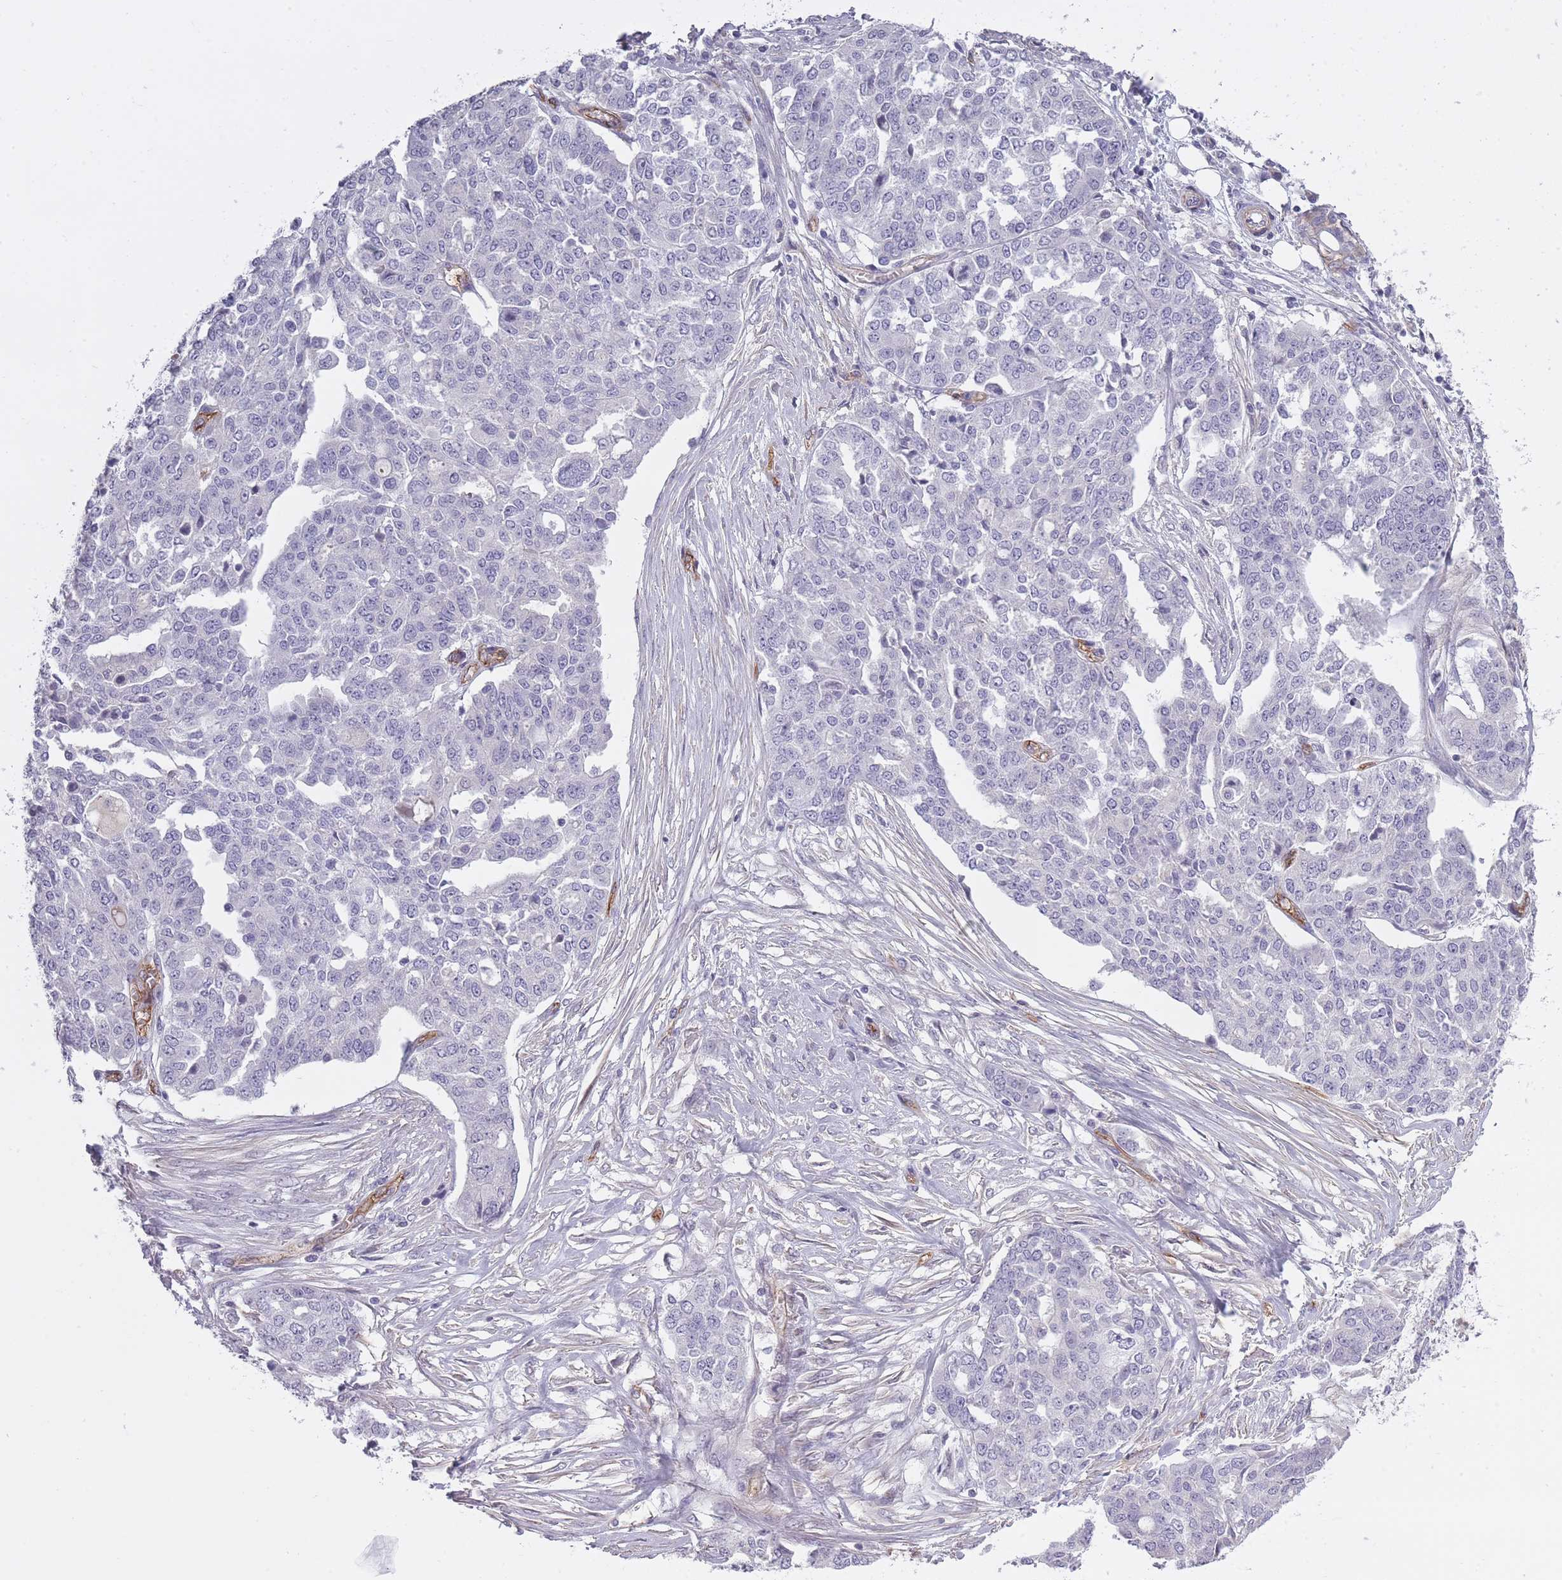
{"staining": {"intensity": "negative", "quantity": "none", "location": "none"}, "tissue": "ovarian cancer", "cell_type": "Tumor cells", "image_type": "cancer", "snomed": [{"axis": "morphology", "description": "Cystadenocarcinoma, serous, NOS"}, {"axis": "topography", "description": "Soft tissue"}, {"axis": "topography", "description": "Ovary"}], "caption": "High power microscopy photomicrograph of an immunohistochemistry histopathology image of ovarian serous cystadenocarcinoma, revealing no significant staining in tumor cells. (Stains: DAB immunohistochemistry (IHC) with hematoxylin counter stain, Microscopy: brightfield microscopy at high magnification).", "gene": "SLC8A2", "patient": {"sex": "female", "age": 57}}